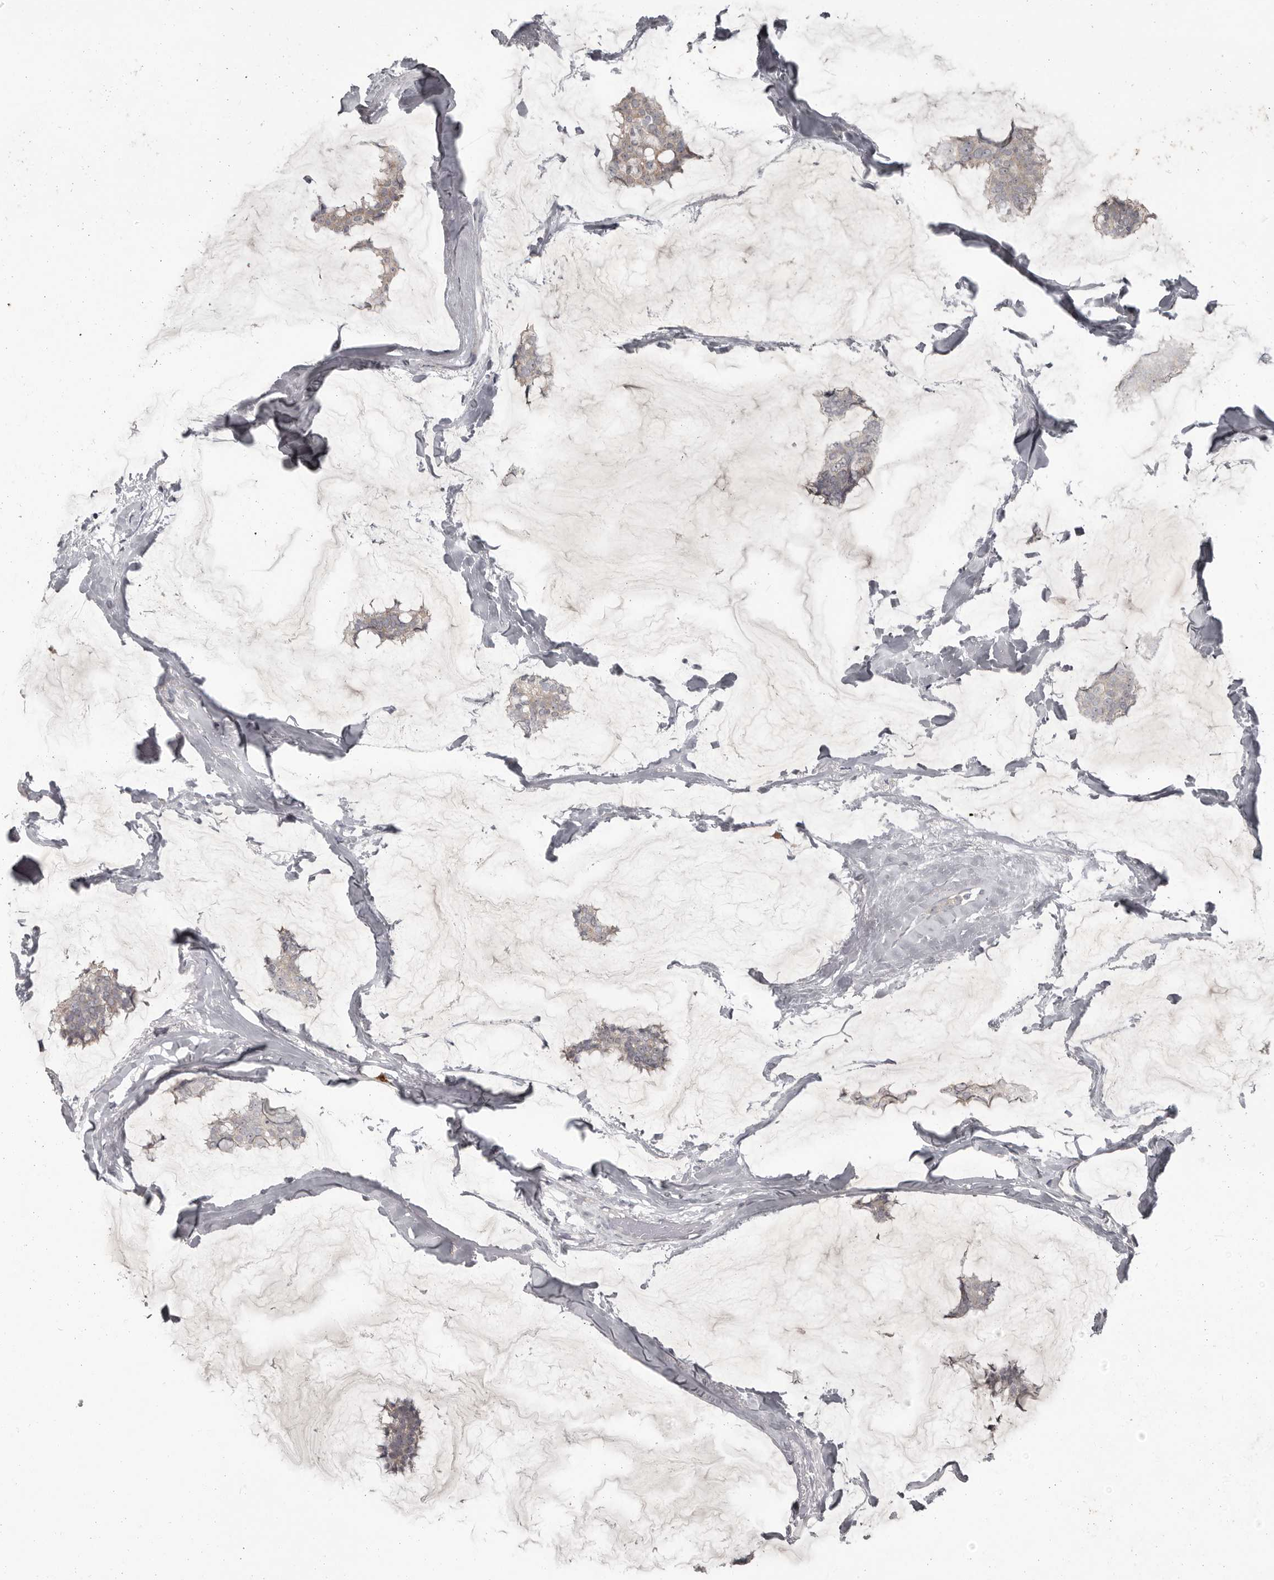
{"staining": {"intensity": "negative", "quantity": "none", "location": "none"}, "tissue": "breast cancer", "cell_type": "Tumor cells", "image_type": "cancer", "snomed": [{"axis": "morphology", "description": "Duct carcinoma"}, {"axis": "topography", "description": "Breast"}], "caption": "Human infiltrating ductal carcinoma (breast) stained for a protein using immunohistochemistry (IHC) displays no positivity in tumor cells.", "gene": "GPR157", "patient": {"sex": "female", "age": 93}}